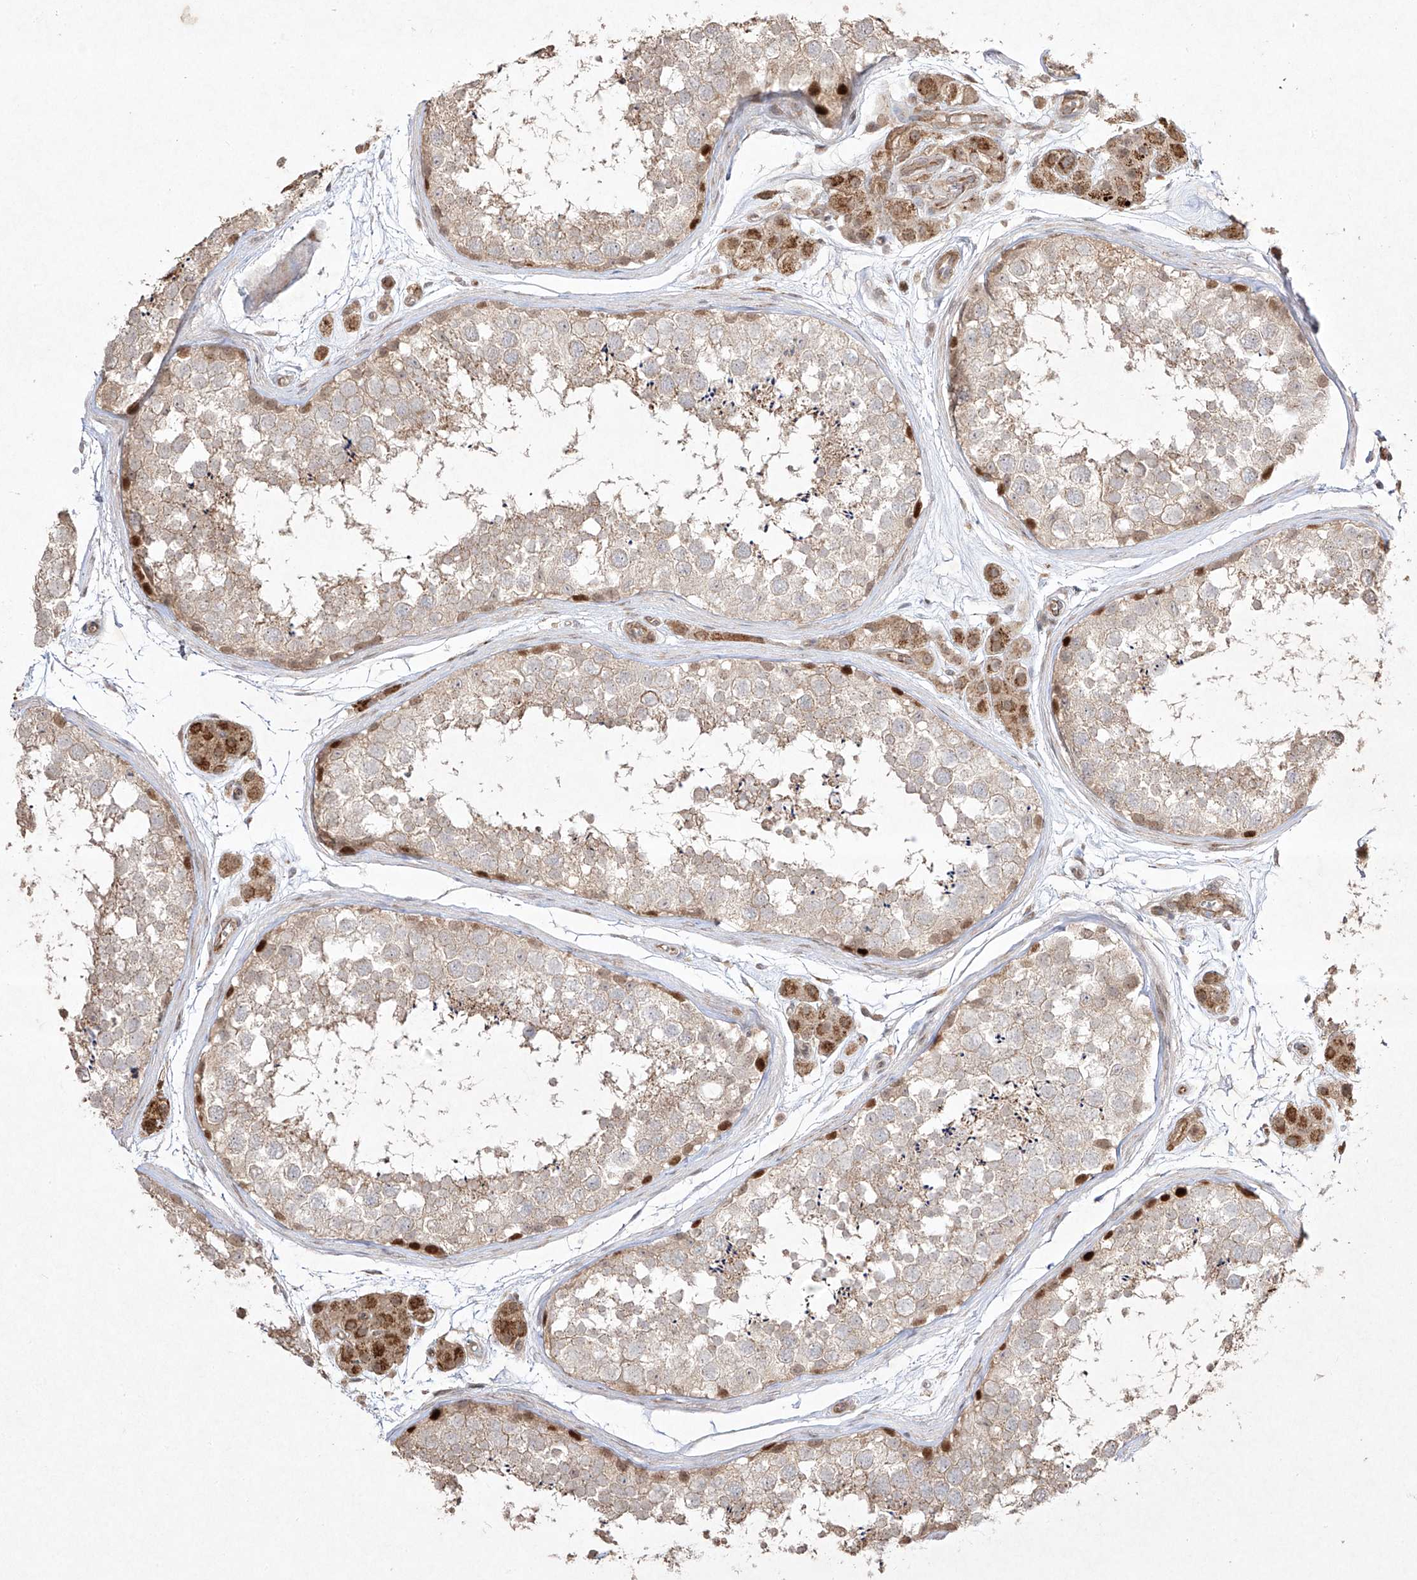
{"staining": {"intensity": "strong", "quantity": "<25%", "location": "nuclear"}, "tissue": "testis", "cell_type": "Cells in seminiferous ducts", "image_type": "normal", "snomed": [{"axis": "morphology", "description": "Normal tissue, NOS"}, {"axis": "topography", "description": "Testis"}], "caption": "Approximately <25% of cells in seminiferous ducts in unremarkable human testis reveal strong nuclear protein positivity as visualized by brown immunohistochemical staining.", "gene": "KDM1B", "patient": {"sex": "male", "age": 56}}